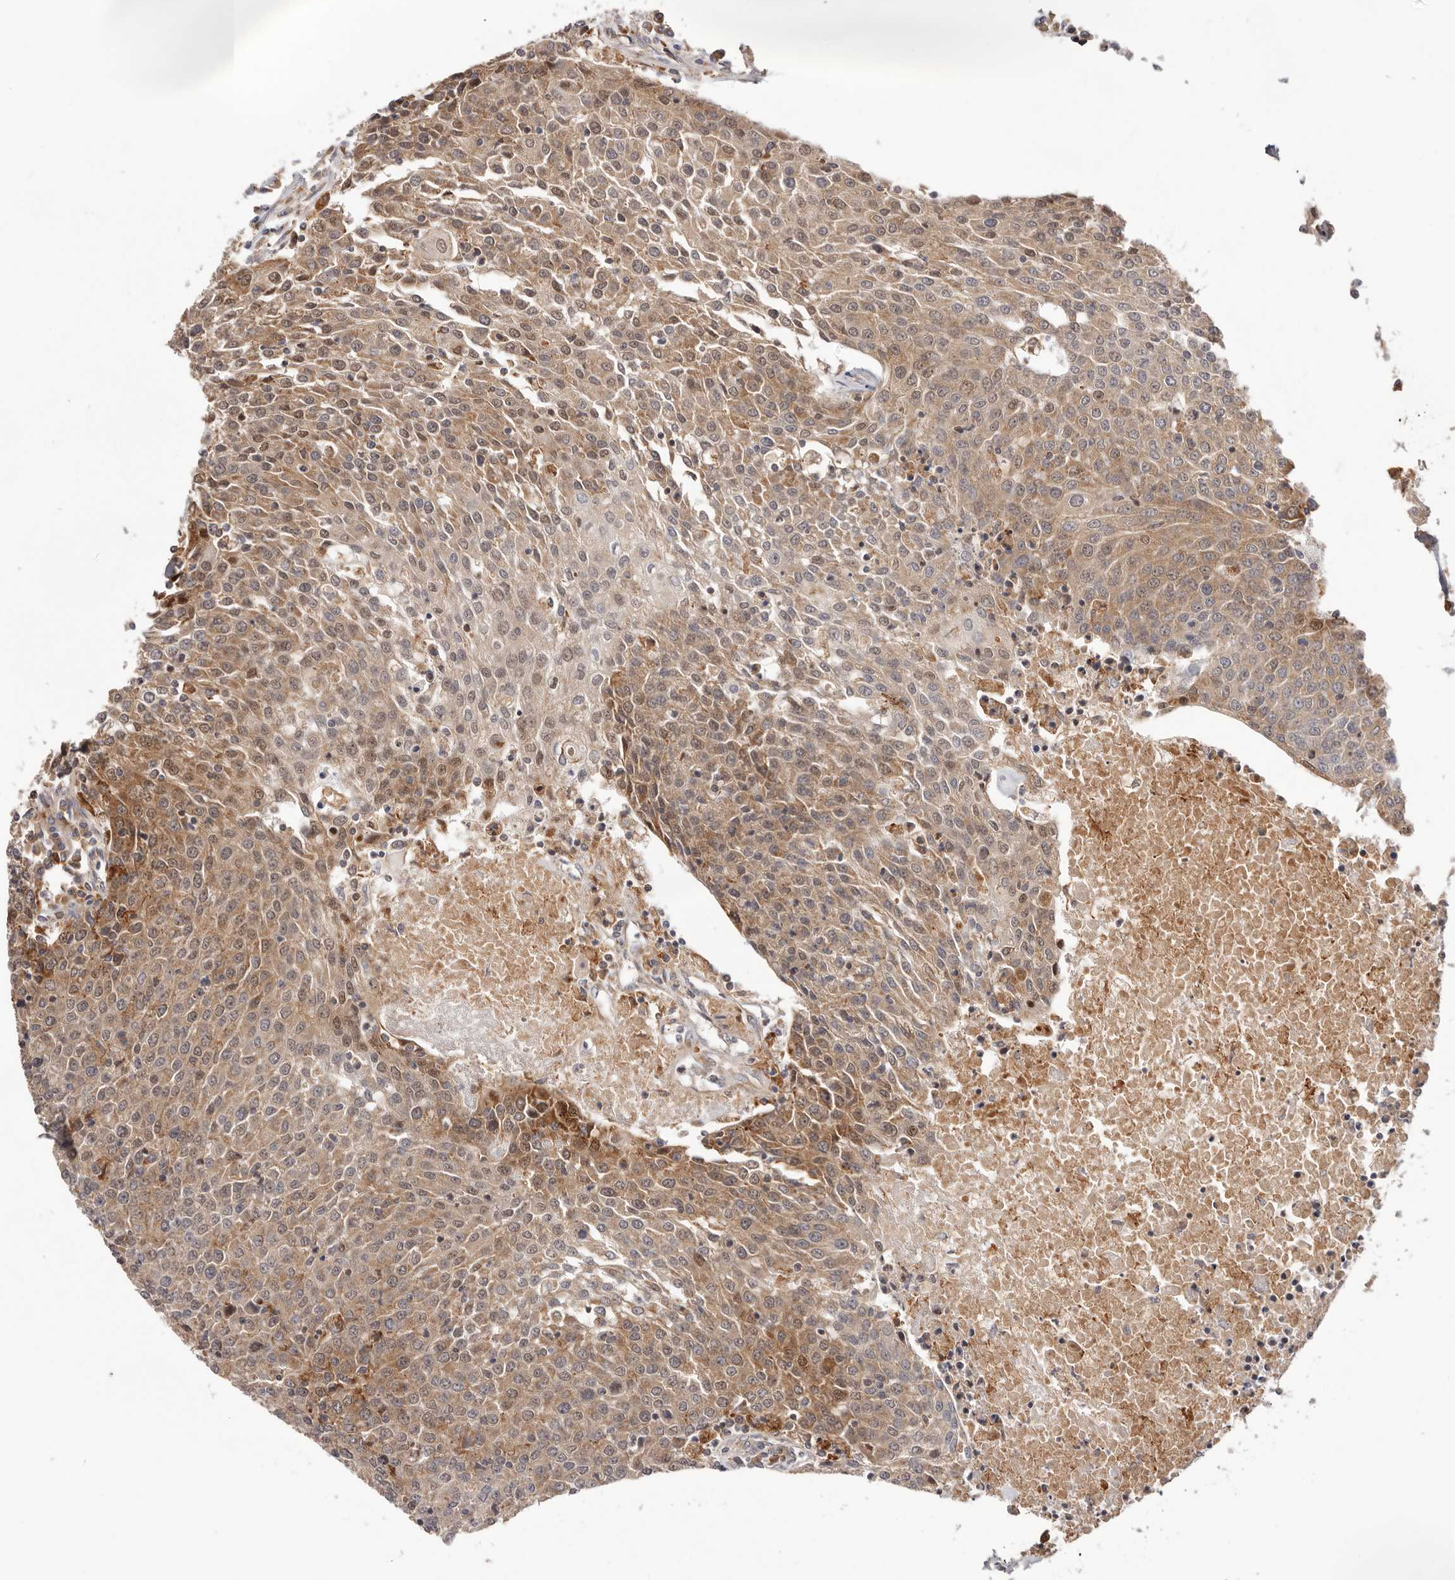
{"staining": {"intensity": "moderate", "quantity": ">75%", "location": "cytoplasmic/membranous"}, "tissue": "urothelial cancer", "cell_type": "Tumor cells", "image_type": "cancer", "snomed": [{"axis": "morphology", "description": "Urothelial carcinoma, High grade"}, {"axis": "topography", "description": "Urinary bladder"}], "caption": "An image of urothelial cancer stained for a protein demonstrates moderate cytoplasmic/membranous brown staining in tumor cells. (DAB = brown stain, brightfield microscopy at high magnification).", "gene": "RNF213", "patient": {"sex": "female", "age": 85}}